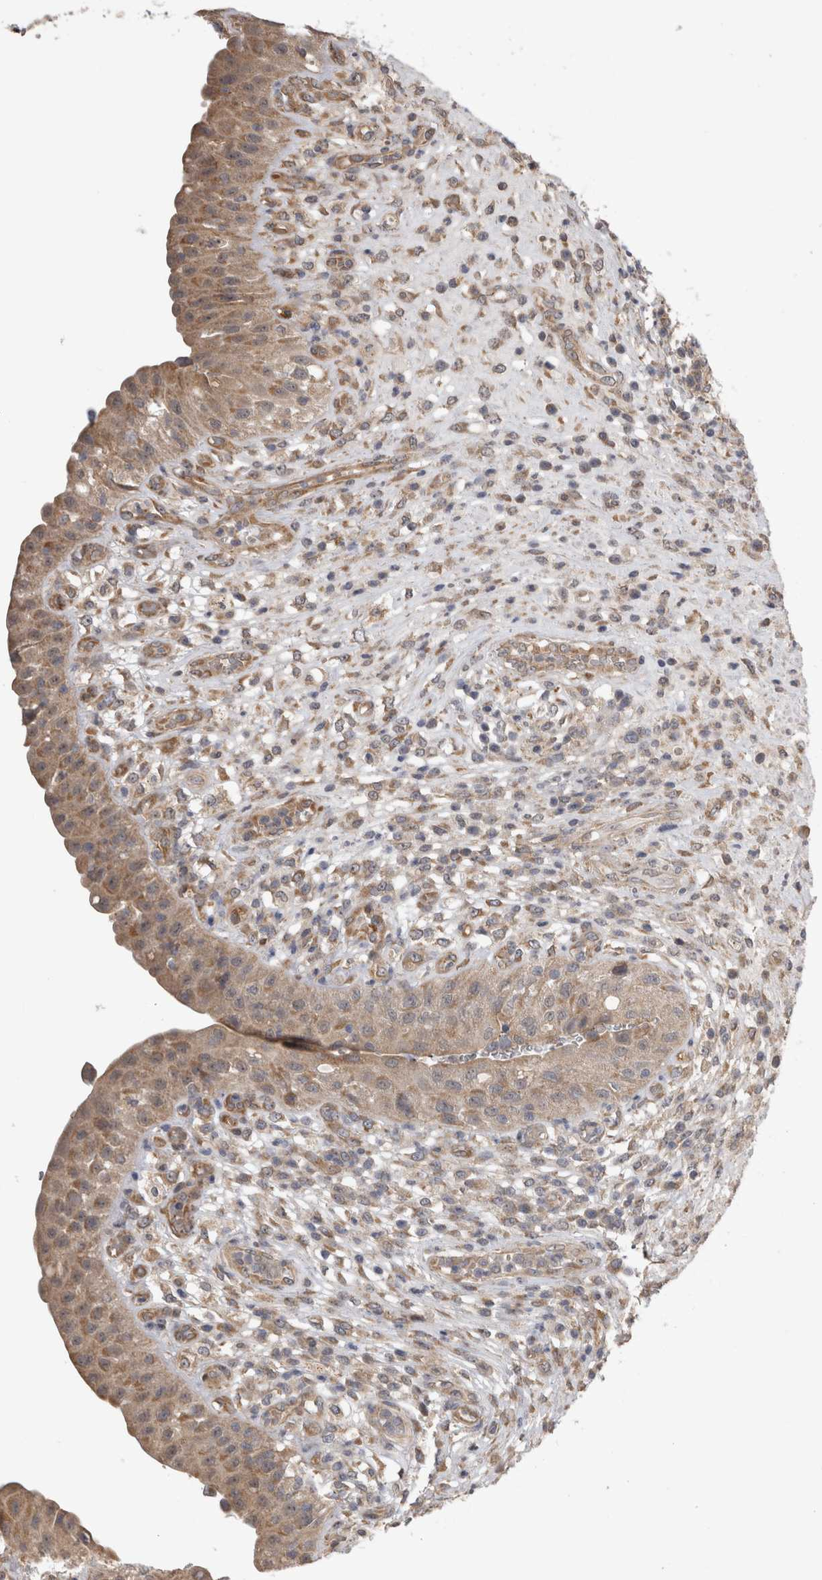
{"staining": {"intensity": "weak", "quantity": ">75%", "location": "cytoplasmic/membranous"}, "tissue": "urinary bladder", "cell_type": "Urothelial cells", "image_type": "normal", "snomed": [{"axis": "morphology", "description": "Normal tissue, NOS"}, {"axis": "topography", "description": "Urinary bladder"}], "caption": "Weak cytoplasmic/membranous protein positivity is seen in approximately >75% of urothelial cells in urinary bladder. (Stains: DAB in brown, nuclei in blue, Microscopy: brightfield microscopy at high magnification).", "gene": "ARHGAP29", "patient": {"sex": "female", "age": 62}}